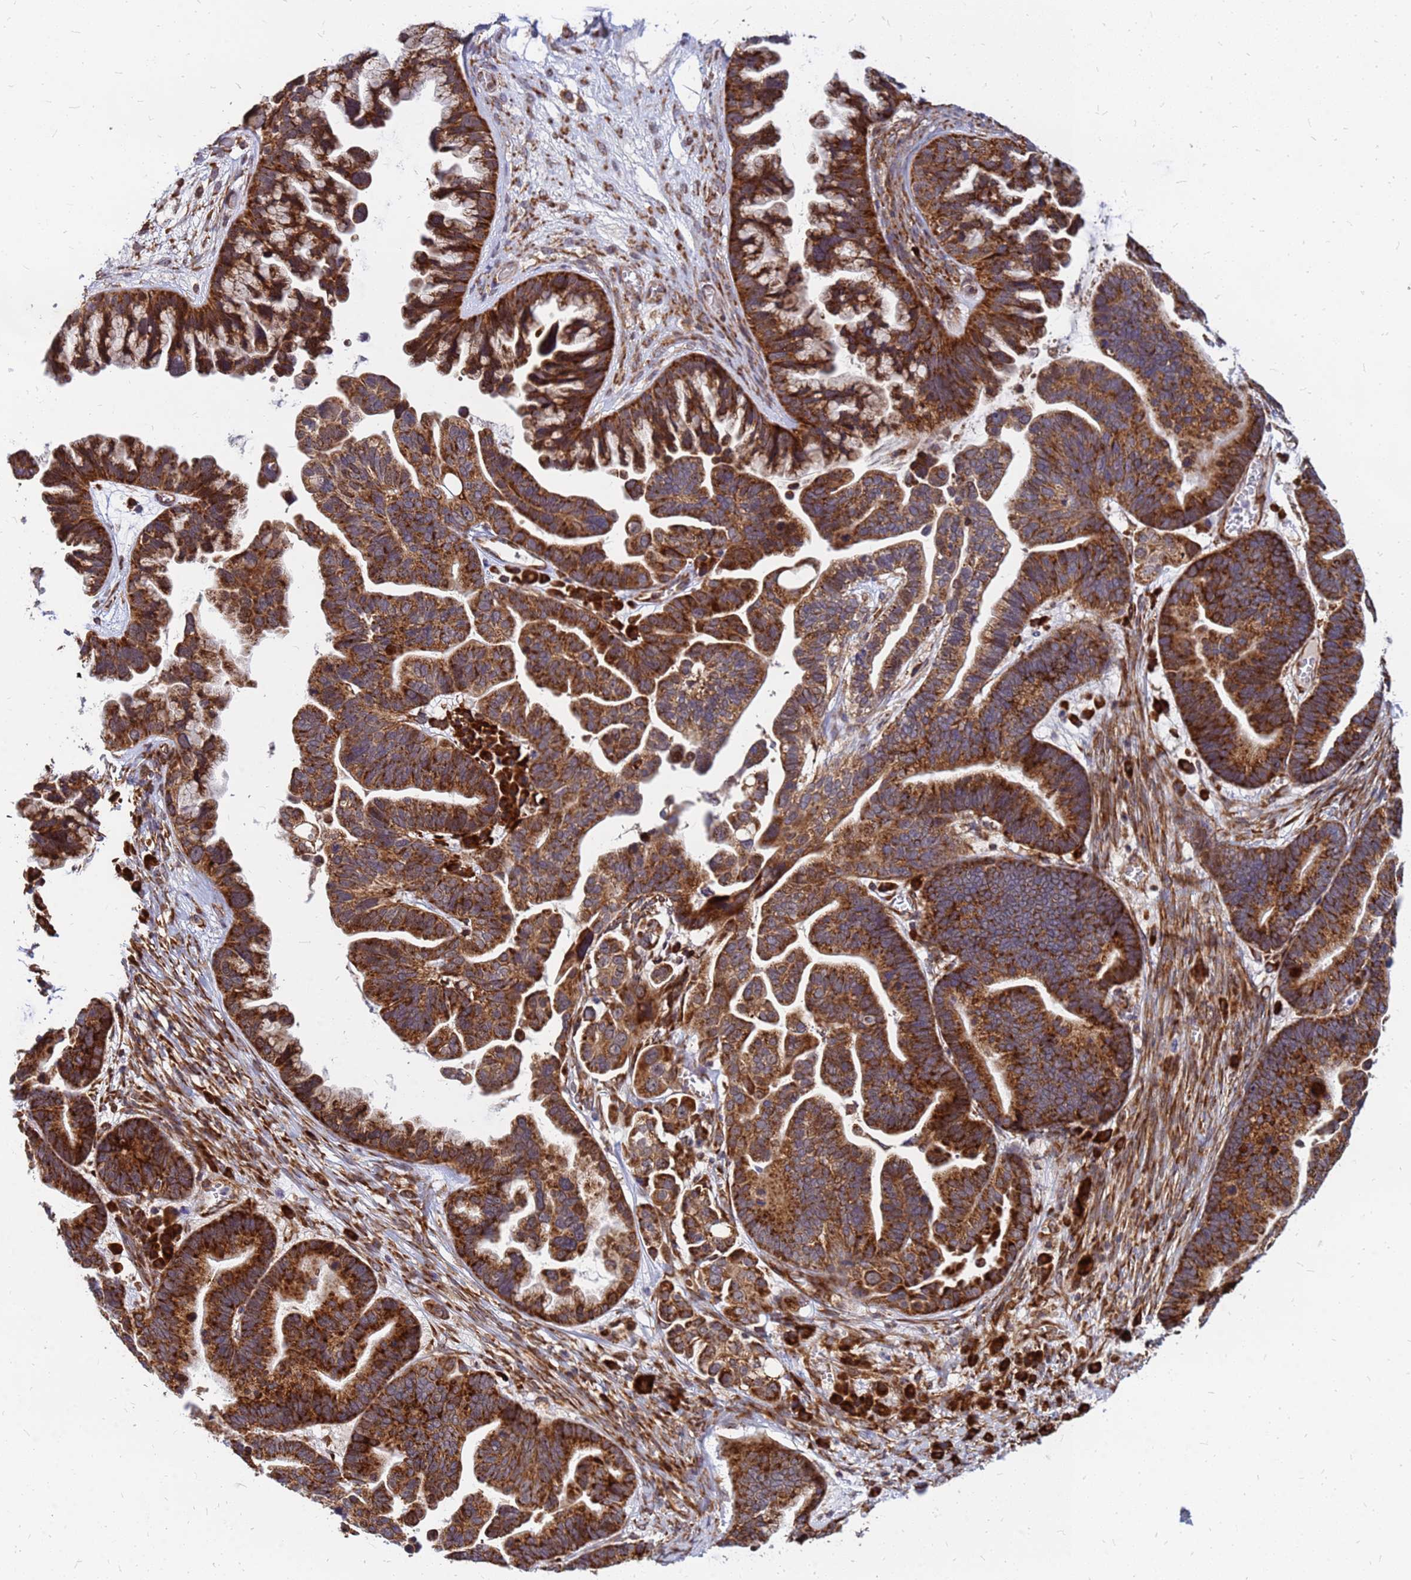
{"staining": {"intensity": "strong", "quantity": ">75%", "location": "cytoplasmic/membranous"}, "tissue": "ovarian cancer", "cell_type": "Tumor cells", "image_type": "cancer", "snomed": [{"axis": "morphology", "description": "Cystadenocarcinoma, serous, NOS"}, {"axis": "topography", "description": "Ovary"}], "caption": "A high-resolution histopathology image shows immunohistochemistry (IHC) staining of ovarian cancer (serous cystadenocarcinoma), which displays strong cytoplasmic/membranous positivity in about >75% of tumor cells.", "gene": "RPL8", "patient": {"sex": "female", "age": 56}}